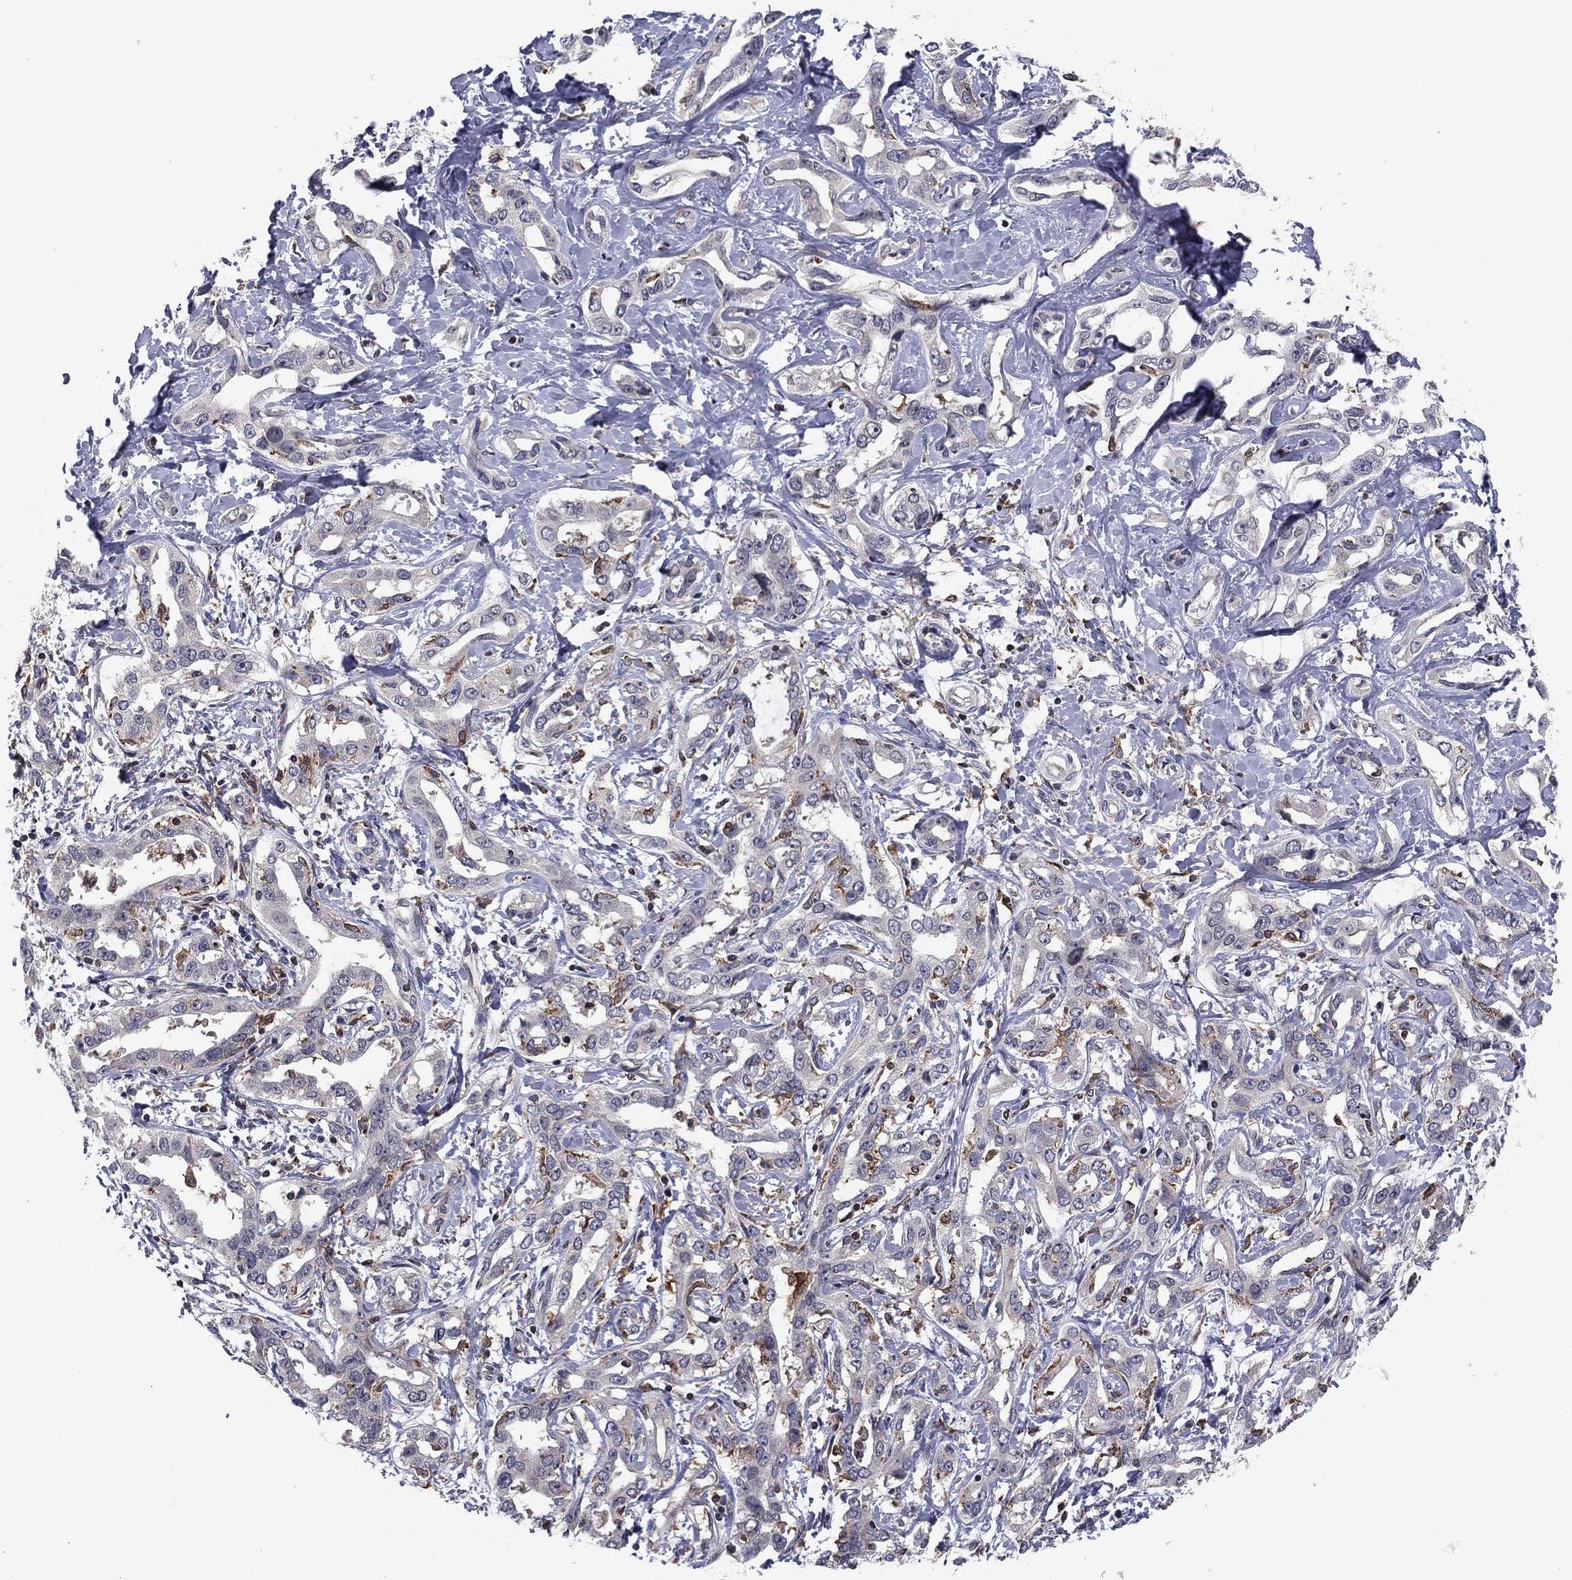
{"staining": {"intensity": "negative", "quantity": "none", "location": "none"}, "tissue": "liver cancer", "cell_type": "Tumor cells", "image_type": "cancer", "snomed": [{"axis": "morphology", "description": "Cholangiocarcinoma"}, {"axis": "topography", "description": "Liver"}], "caption": "There is no significant staining in tumor cells of liver cholangiocarcinoma. The staining was performed using DAB to visualize the protein expression in brown, while the nuclei were stained in blue with hematoxylin (Magnification: 20x).", "gene": "PLCB2", "patient": {"sex": "male", "age": 59}}